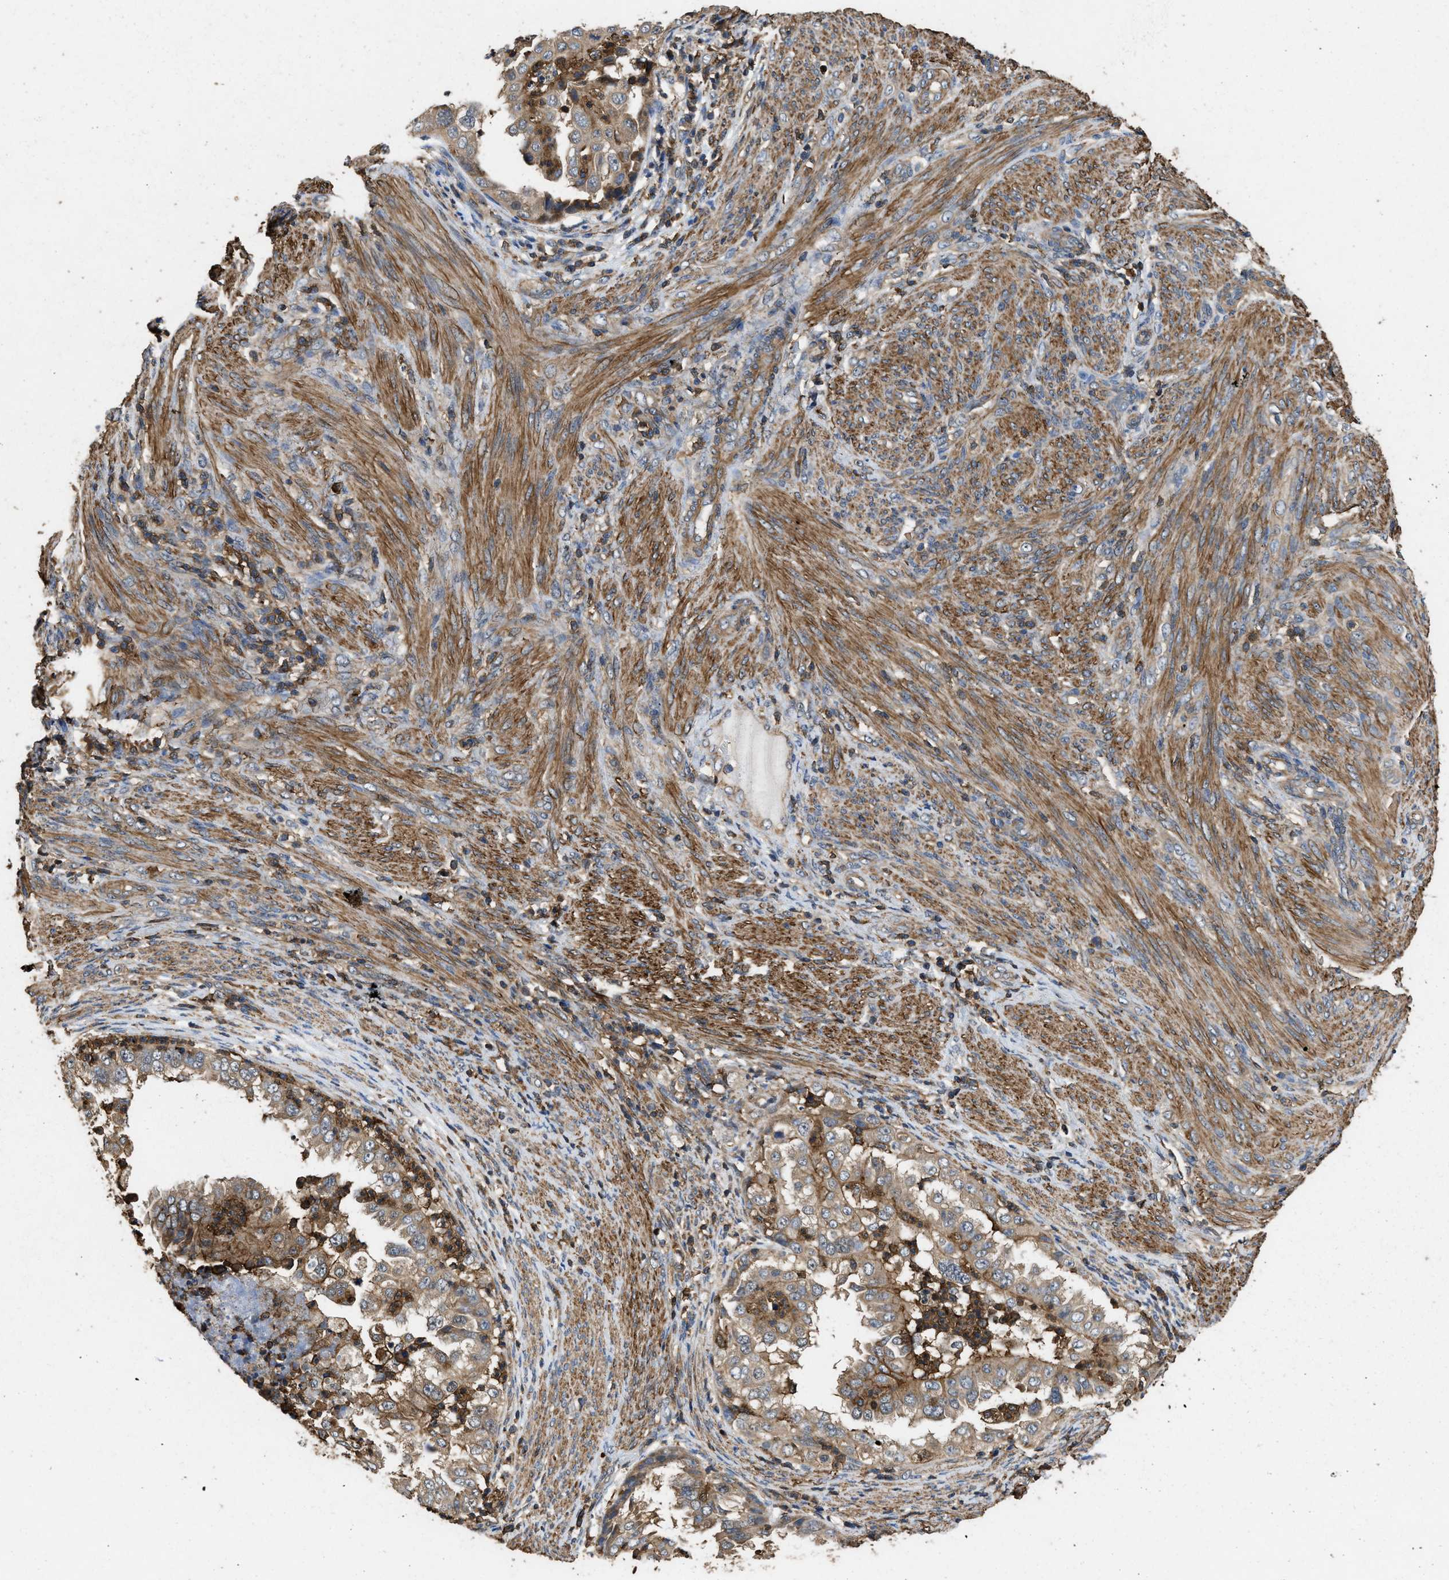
{"staining": {"intensity": "moderate", "quantity": ">75%", "location": "cytoplasmic/membranous"}, "tissue": "endometrial cancer", "cell_type": "Tumor cells", "image_type": "cancer", "snomed": [{"axis": "morphology", "description": "Adenocarcinoma, NOS"}, {"axis": "topography", "description": "Endometrium"}], "caption": "Protein expression analysis of endometrial cancer demonstrates moderate cytoplasmic/membranous staining in about >75% of tumor cells.", "gene": "LINGO2", "patient": {"sex": "female", "age": 85}}